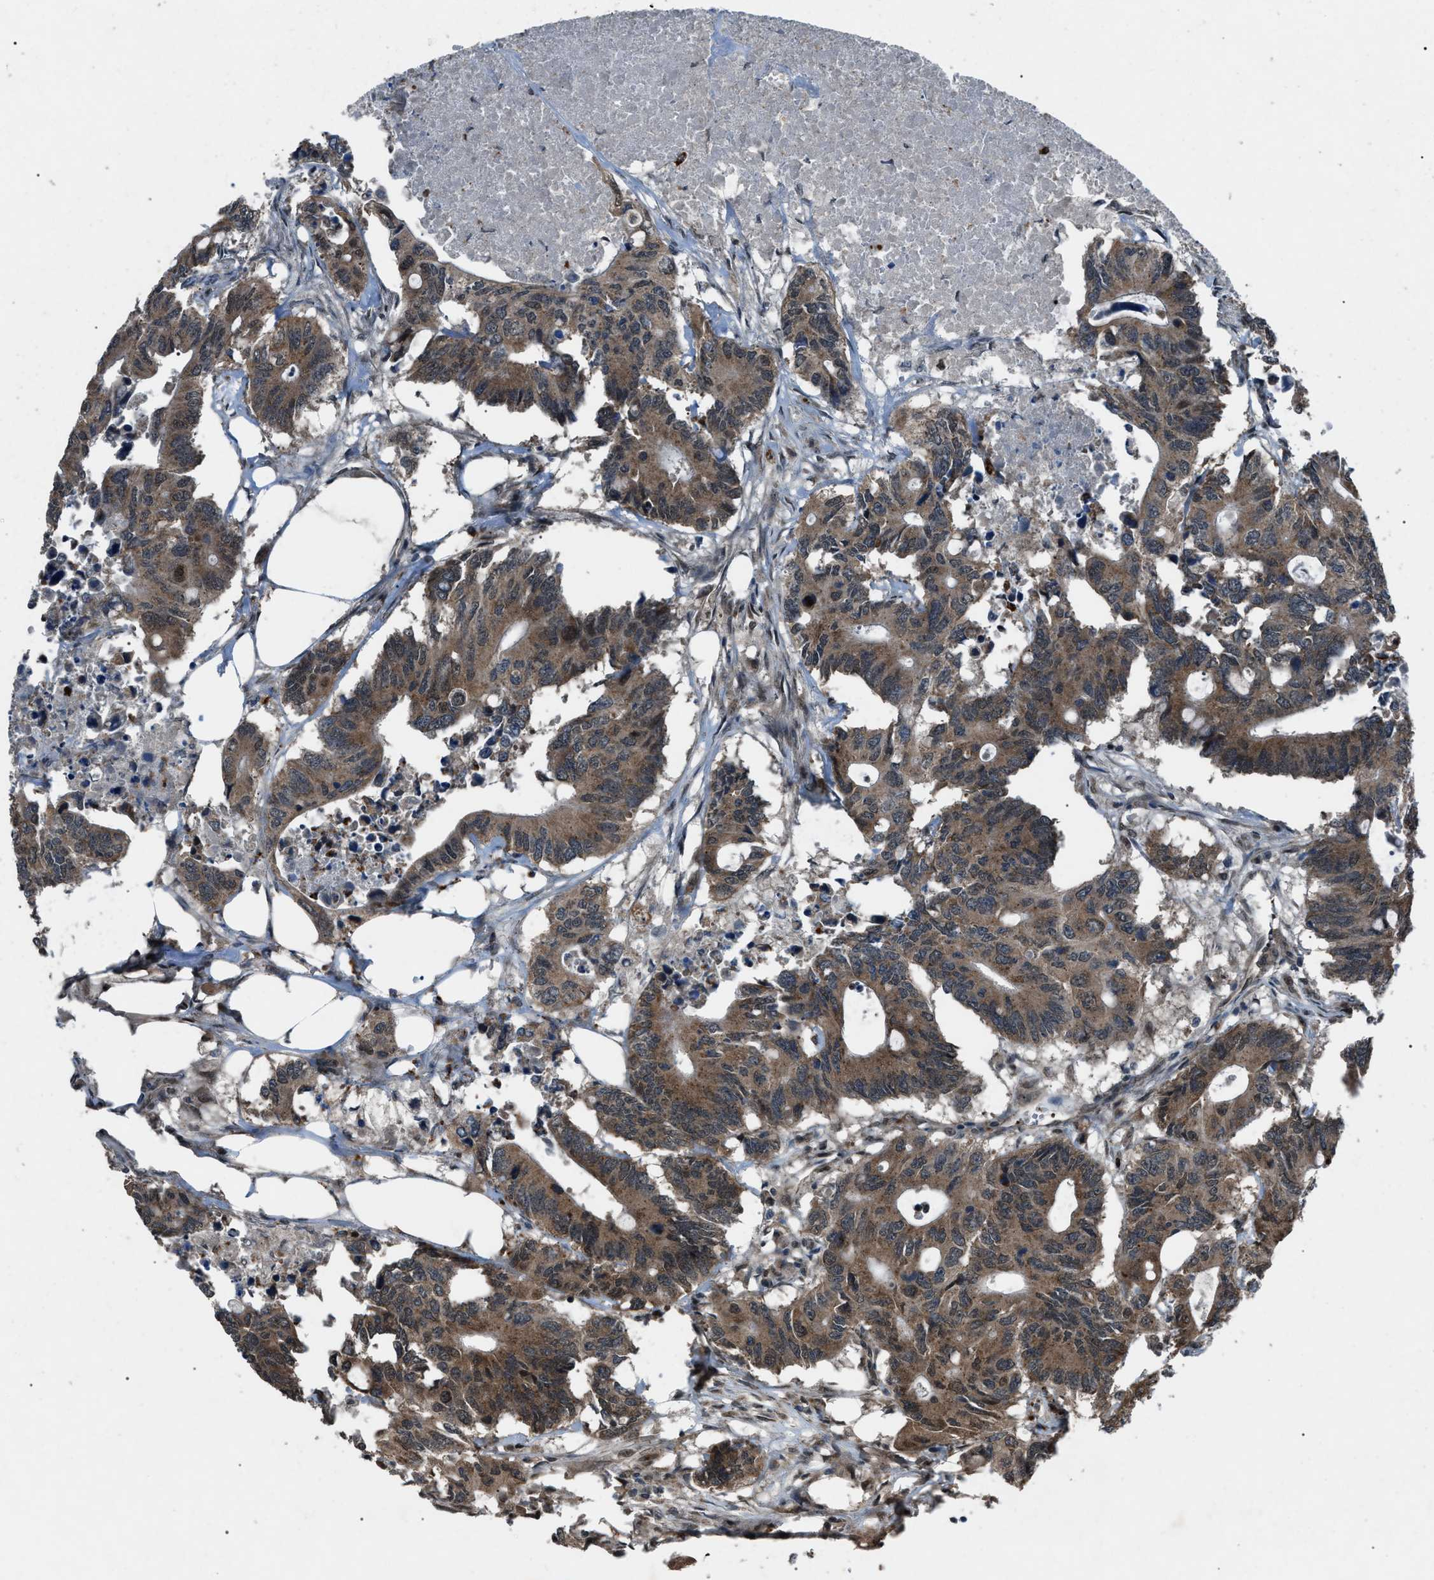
{"staining": {"intensity": "moderate", "quantity": ">75%", "location": "cytoplasmic/membranous"}, "tissue": "colorectal cancer", "cell_type": "Tumor cells", "image_type": "cancer", "snomed": [{"axis": "morphology", "description": "Adenocarcinoma, NOS"}, {"axis": "topography", "description": "Colon"}], "caption": "Immunohistochemistry (DAB) staining of human colorectal adenocarcinoma demonstrates moderate cytoplasmic/membranous protein positivity in about >75% of tumor cells.", "gene": "ZFAND2A", "patient": {"sex": "male", "age": 71}}